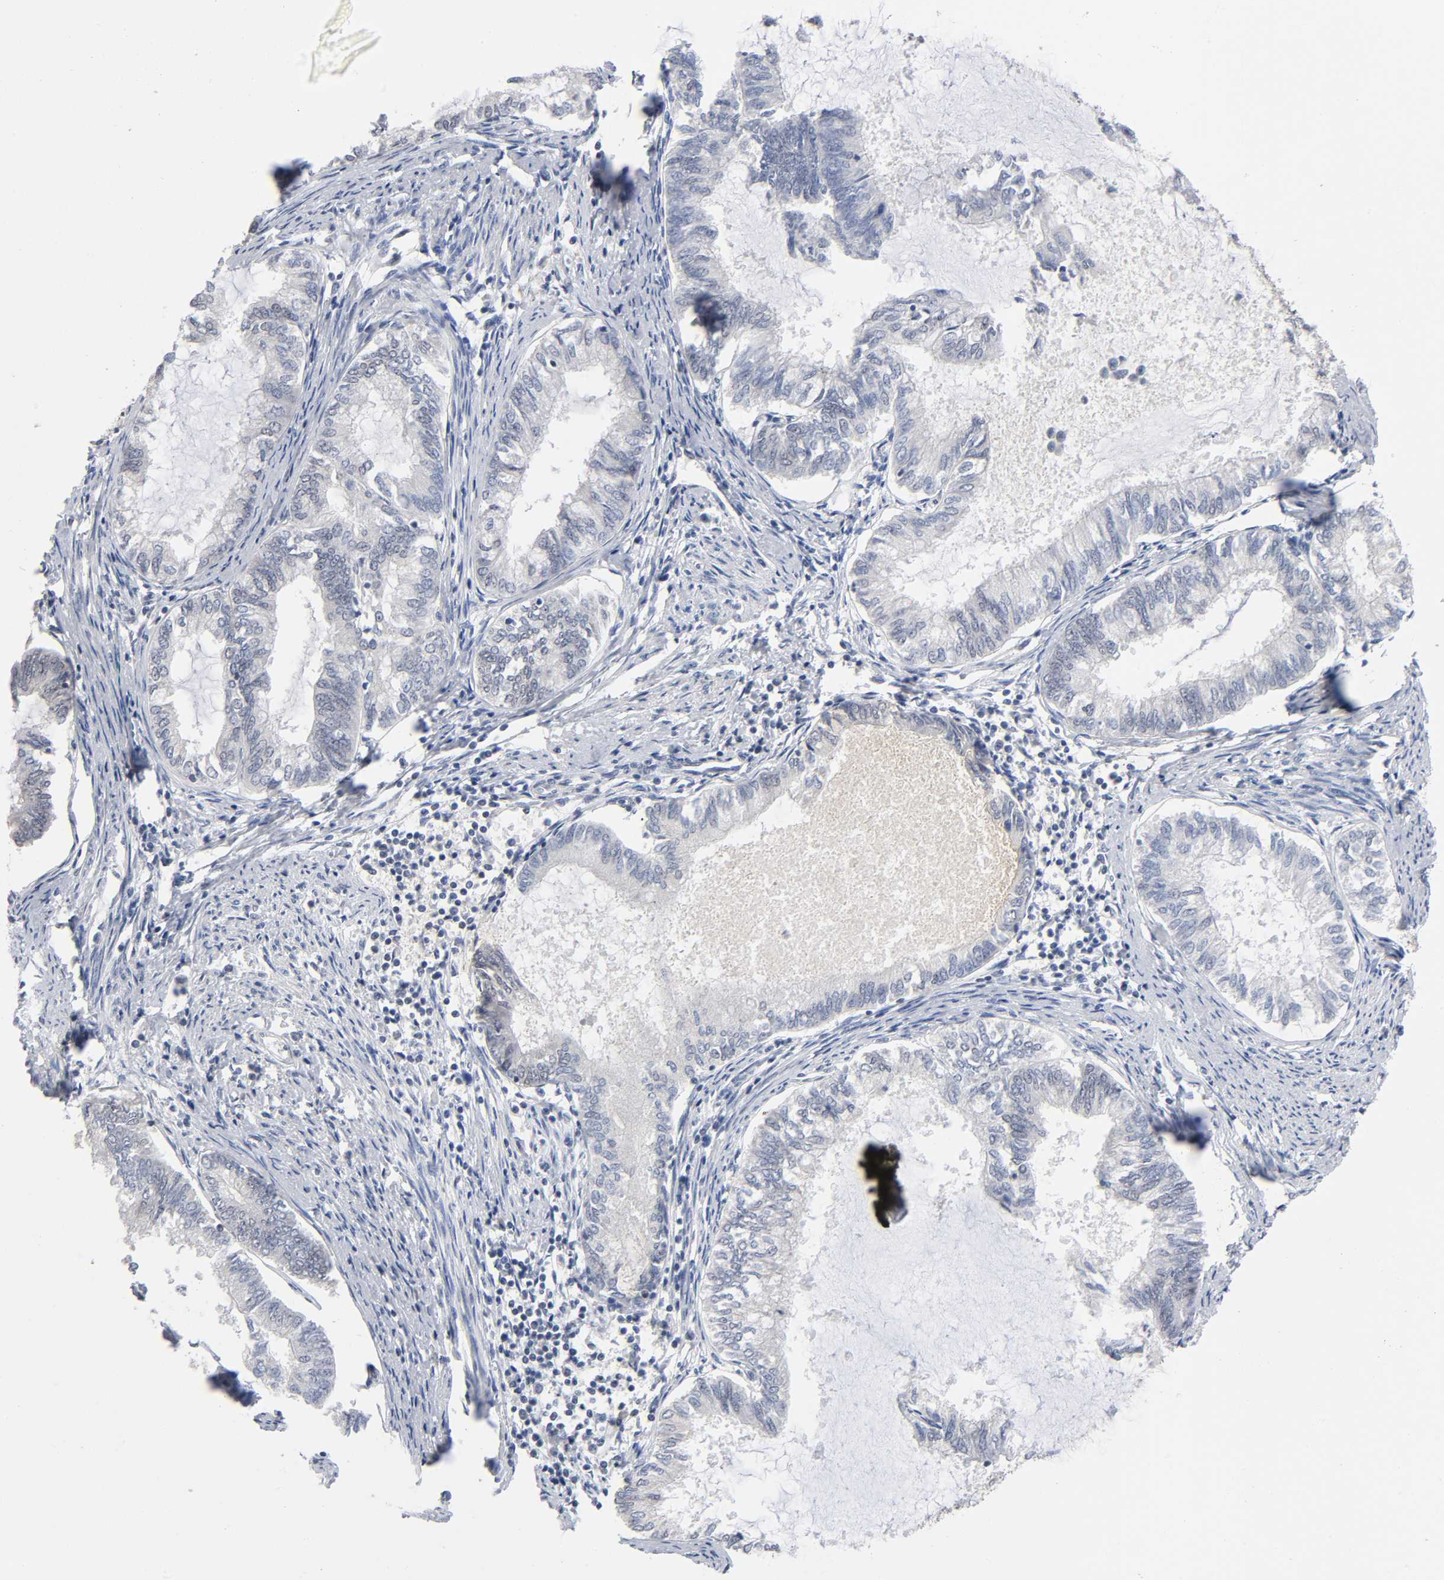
{"staining": {"intensity": "weak", "quantity": "<25%", "location": "cytoplasmic/membranous"}, "tissue": "endometrial cancer", "cell_type": "Tumor cells", "image_type": "cancer", "snomed": [{"axis": "morphology", "description": "Adenocarcinoma, NOS"}, {"axis": "topography", "description": "Endometrium"}], "caption": "Immunohistochemistry micrograph of human endometrial cancer (adenocarcinoma) stained for a protein (brown), which displays no expression in tumor cells.", "gene": "ZNF384", "patient": {"sex": "female", "age": 86}}